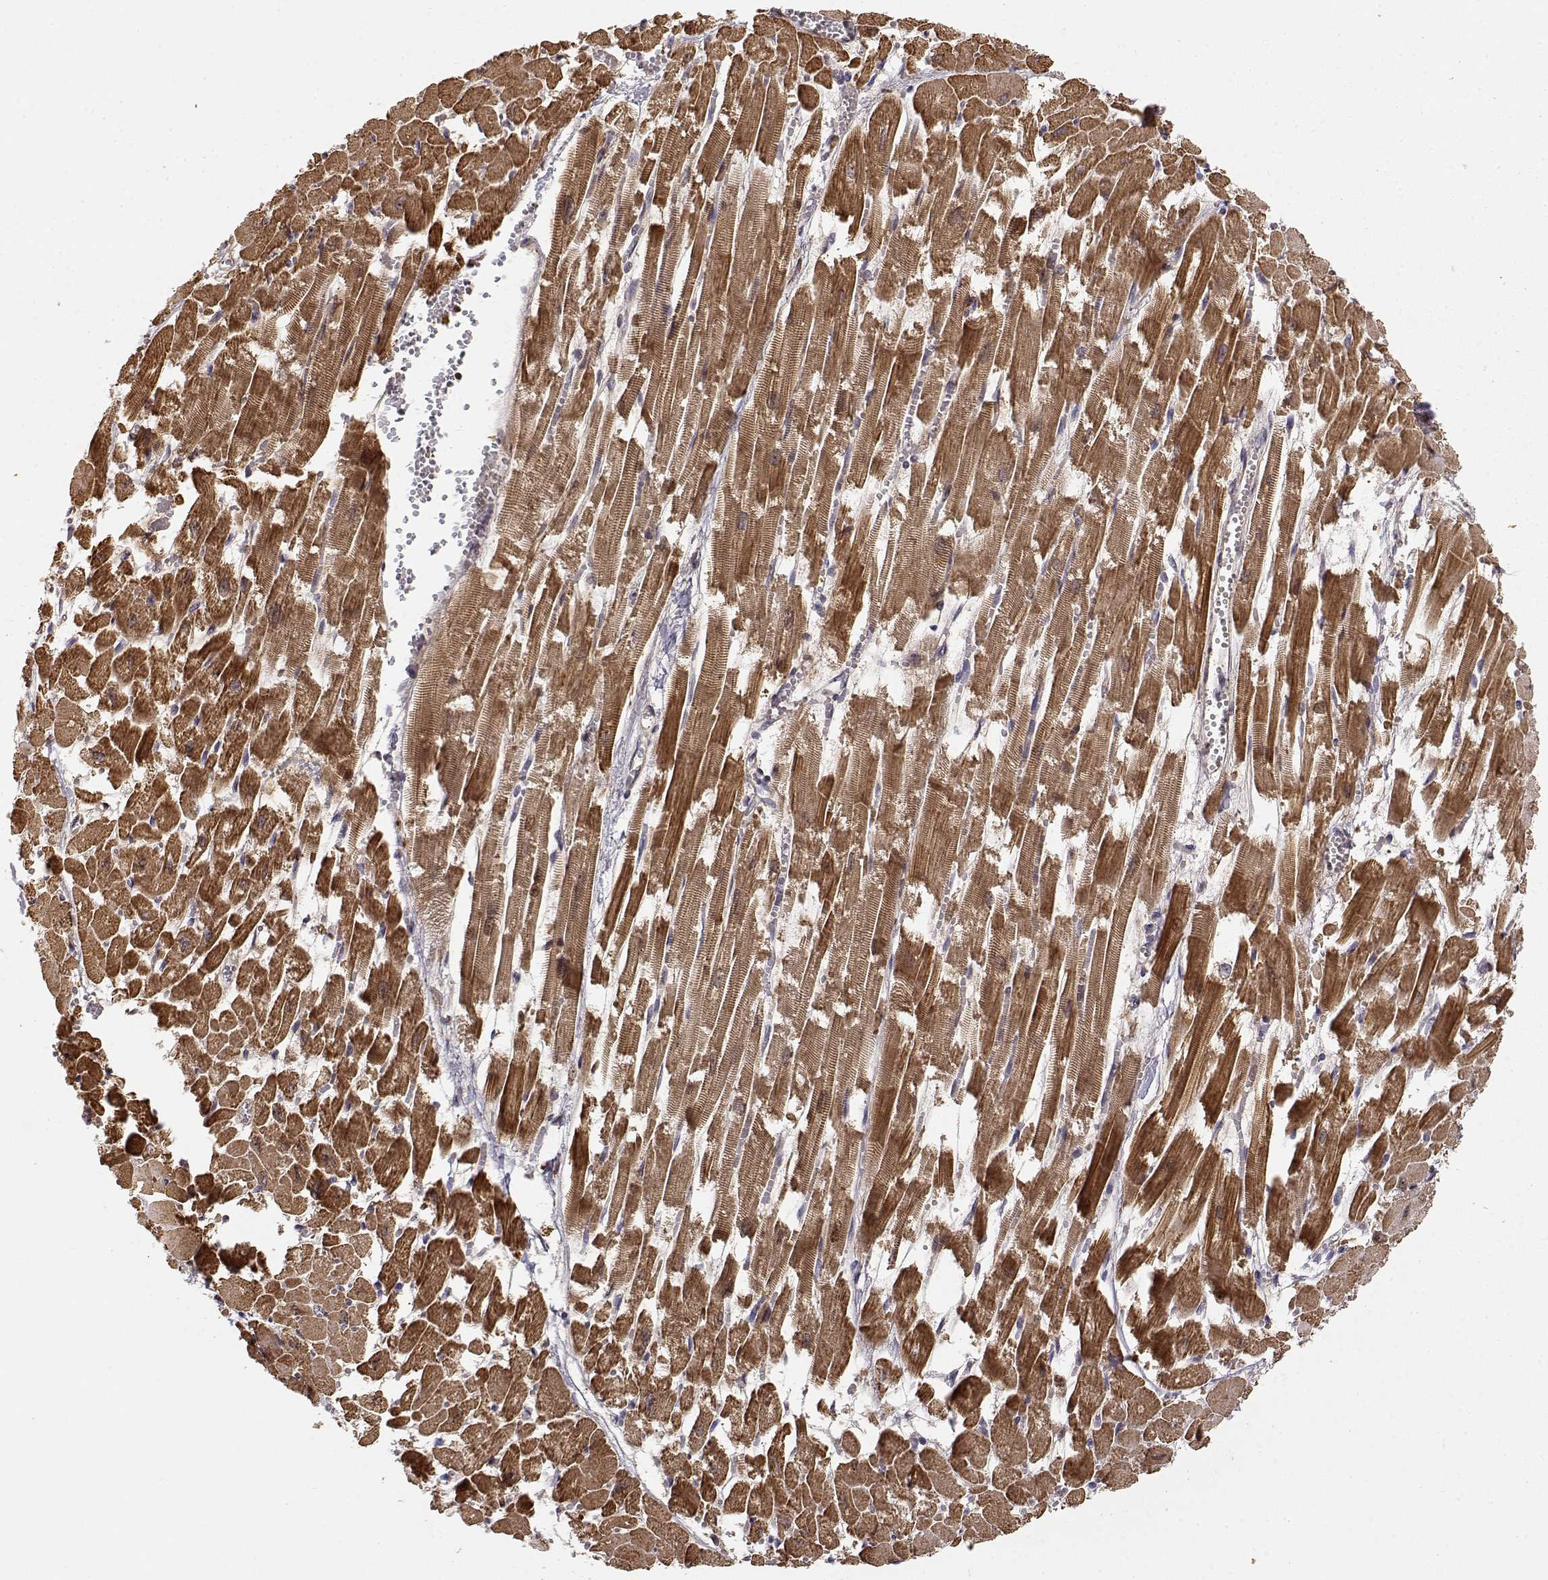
{"staining": {"intensity": "moderate", "quantity": ">75%", "location": "cytoplasmic/membranous"}, "tissue": "heart muscle", "cell_type": "Cardiomyocytes", "image_type": "normal", "snomed": [{"axis": "morphology", "description": "Normal tissue, NOS"}, {"axis": "topography", "description": "Heart"}], "caption": "Immunohistochemical staining of unremarkable human heart muscle reveals medium levels of moderate cytoplasmic/membranous expression in about >75% of cardiomyocytes. (IHC, brightfield microscopy, high magnification).", "gene": "PICK1", "patient": {"sex": "female", "age": 52}}